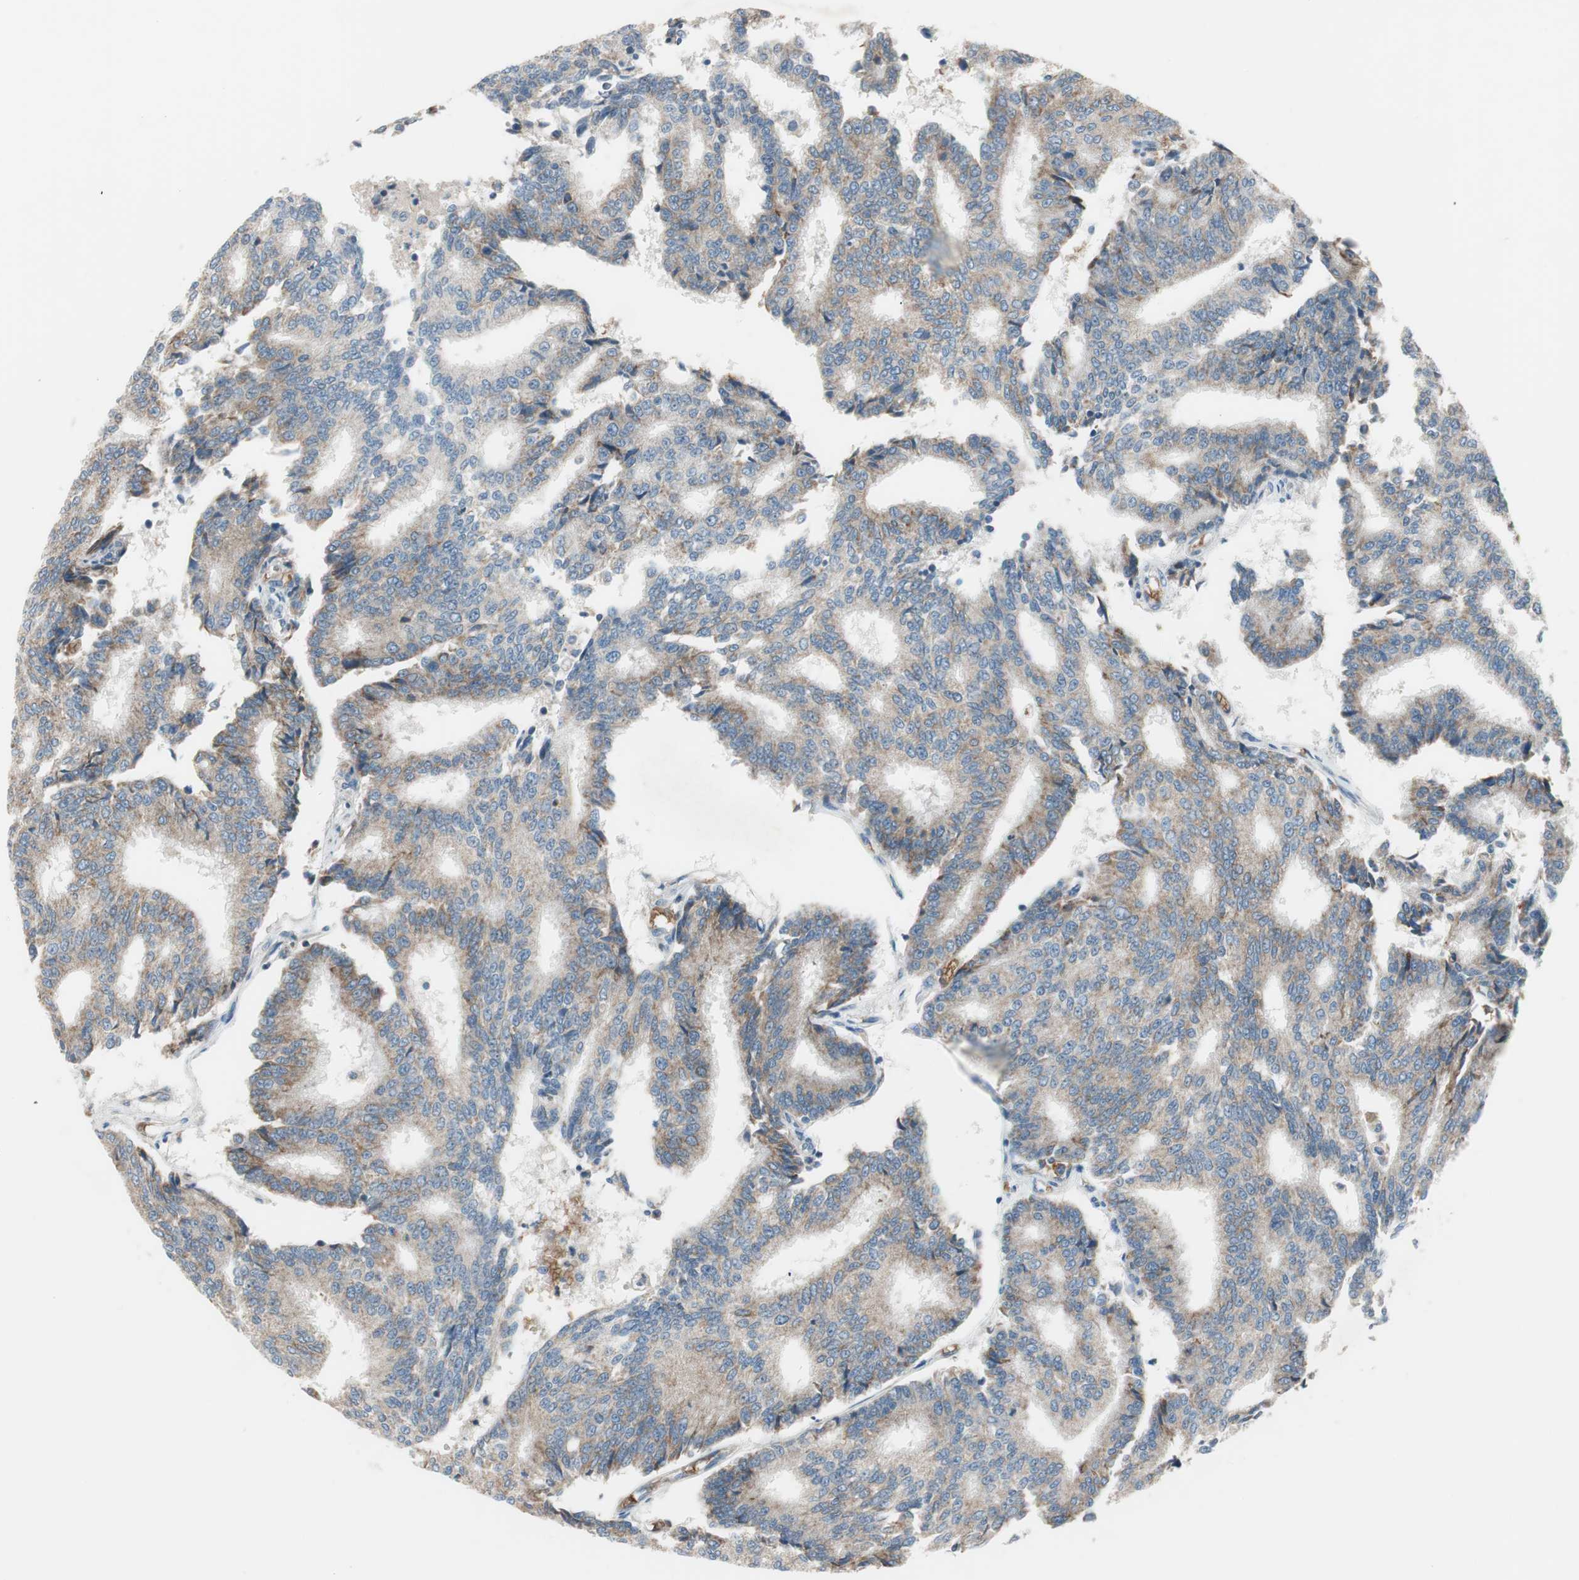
{"staining": {"intensity": "weak", "quantity": ">75%", "location": "cytoplasmic/membranous"}, "tissue": "prostate cancer", "cell_type": "Tumor cells", "image_type": "cancer", "snomed": [{"axis": "morphology", "description": "Adenocarcinoma, High grade"}, {"axis": "topography", "description": "Prostate"}], "caption": "Tumor cells demonstrate weak cytoplasmic/membranous positivity in about >75% of cells in prostate cancer.", "gene": "GYPC", "patient": {"sex": "male", "age": 55}}